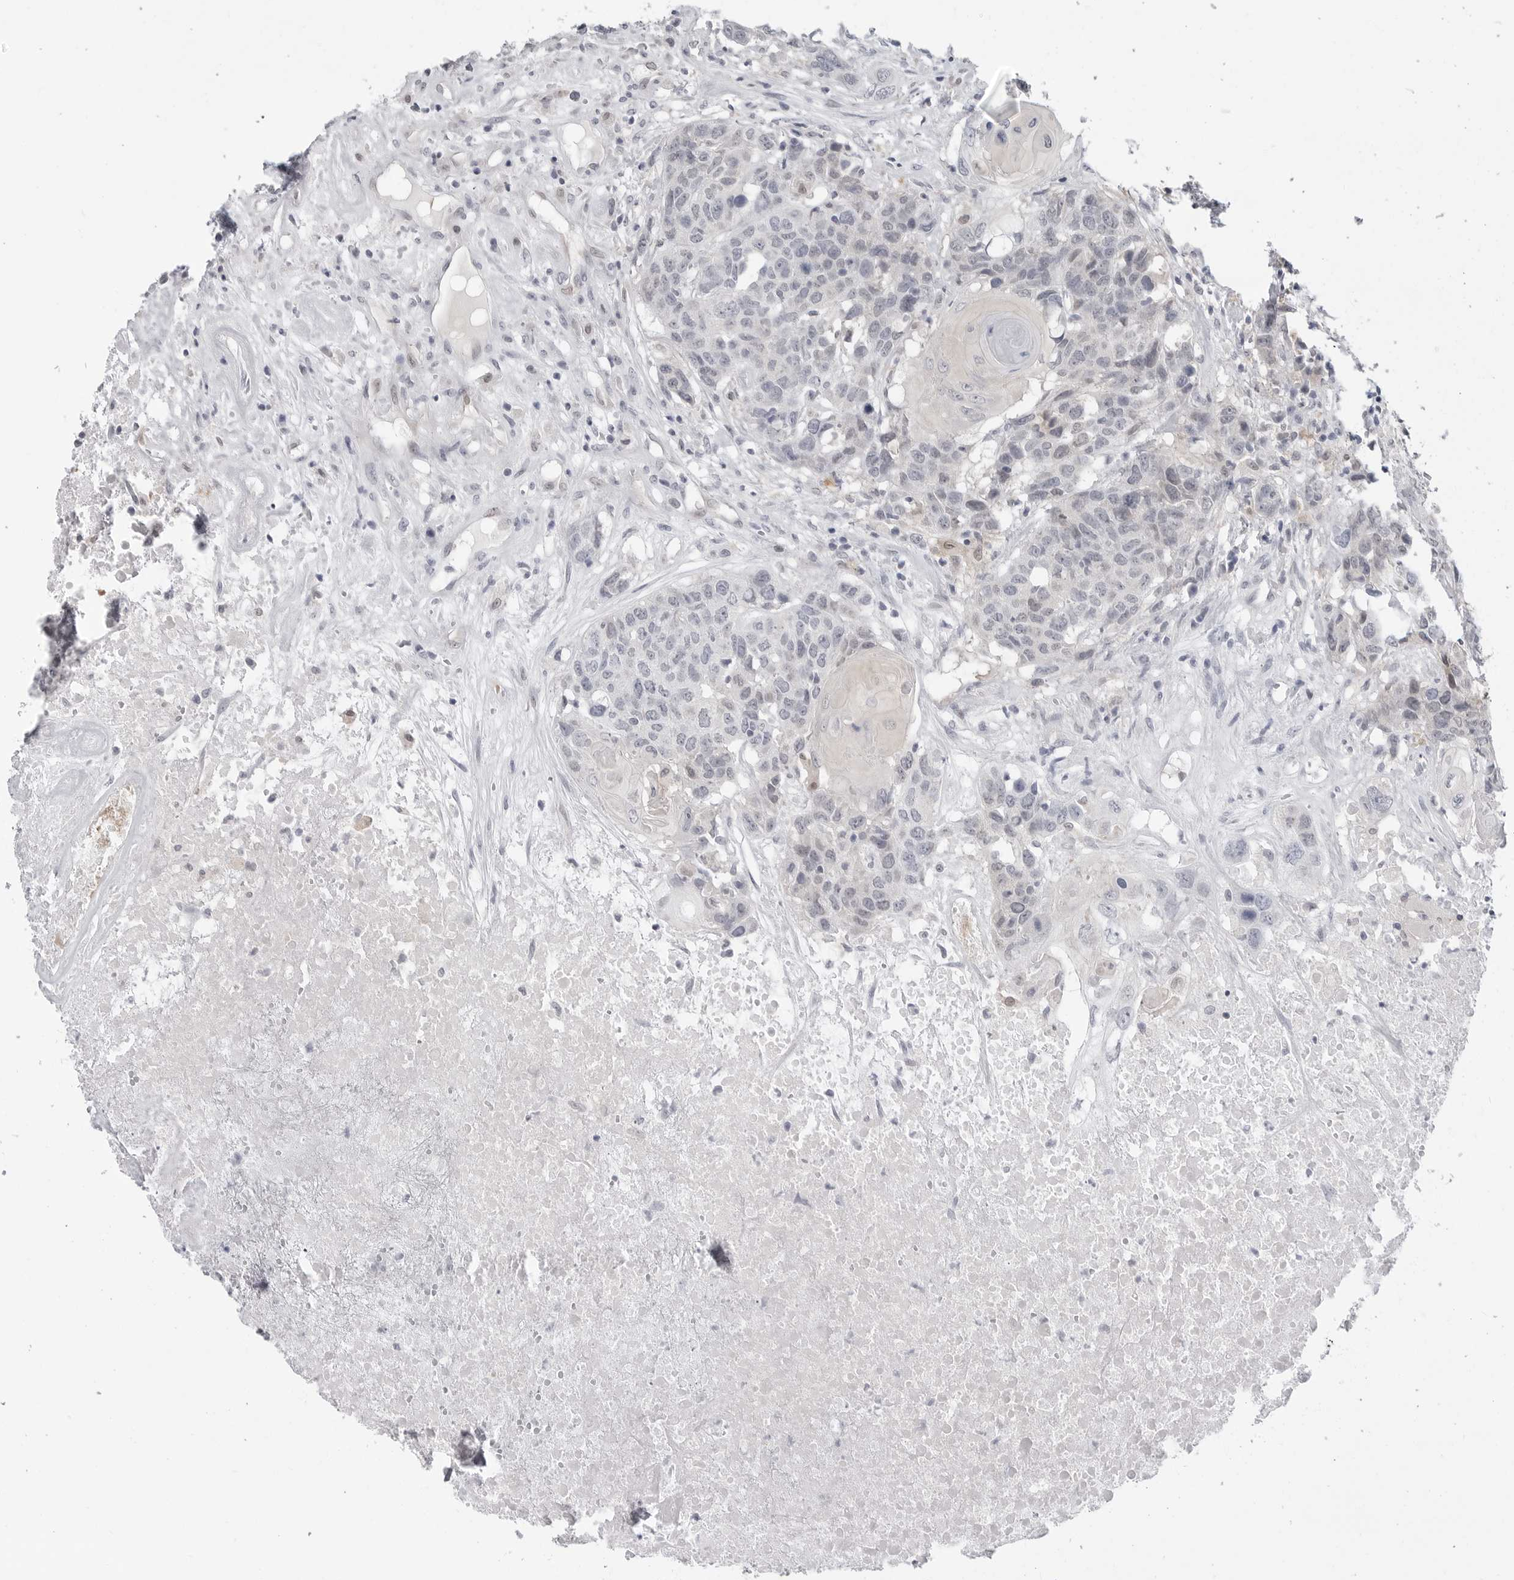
{"staining": {"intensity": "negative", "quantity": "none", "location": "none"}, "tissue": "head and neck cancer", "cell_type": "Tumor cells", "image_type": "cancer", "snomed": [{"axis": "morphology", "description": "Squamous cell carcinoma, NOS"}, {"axis": "topography", "description": "Head-Neck"}], "caption": "High magnification brightfield microscopy of head and neck cancer (squamous cell carcinoma) stained with DAB (3,3'-diaminobenzidine) (brown) and counterstained with hematoxylin (blue): tumor cells show no significant staining.", "gene": "PNPO", "patient": {"sex": "male", "age": 66}}